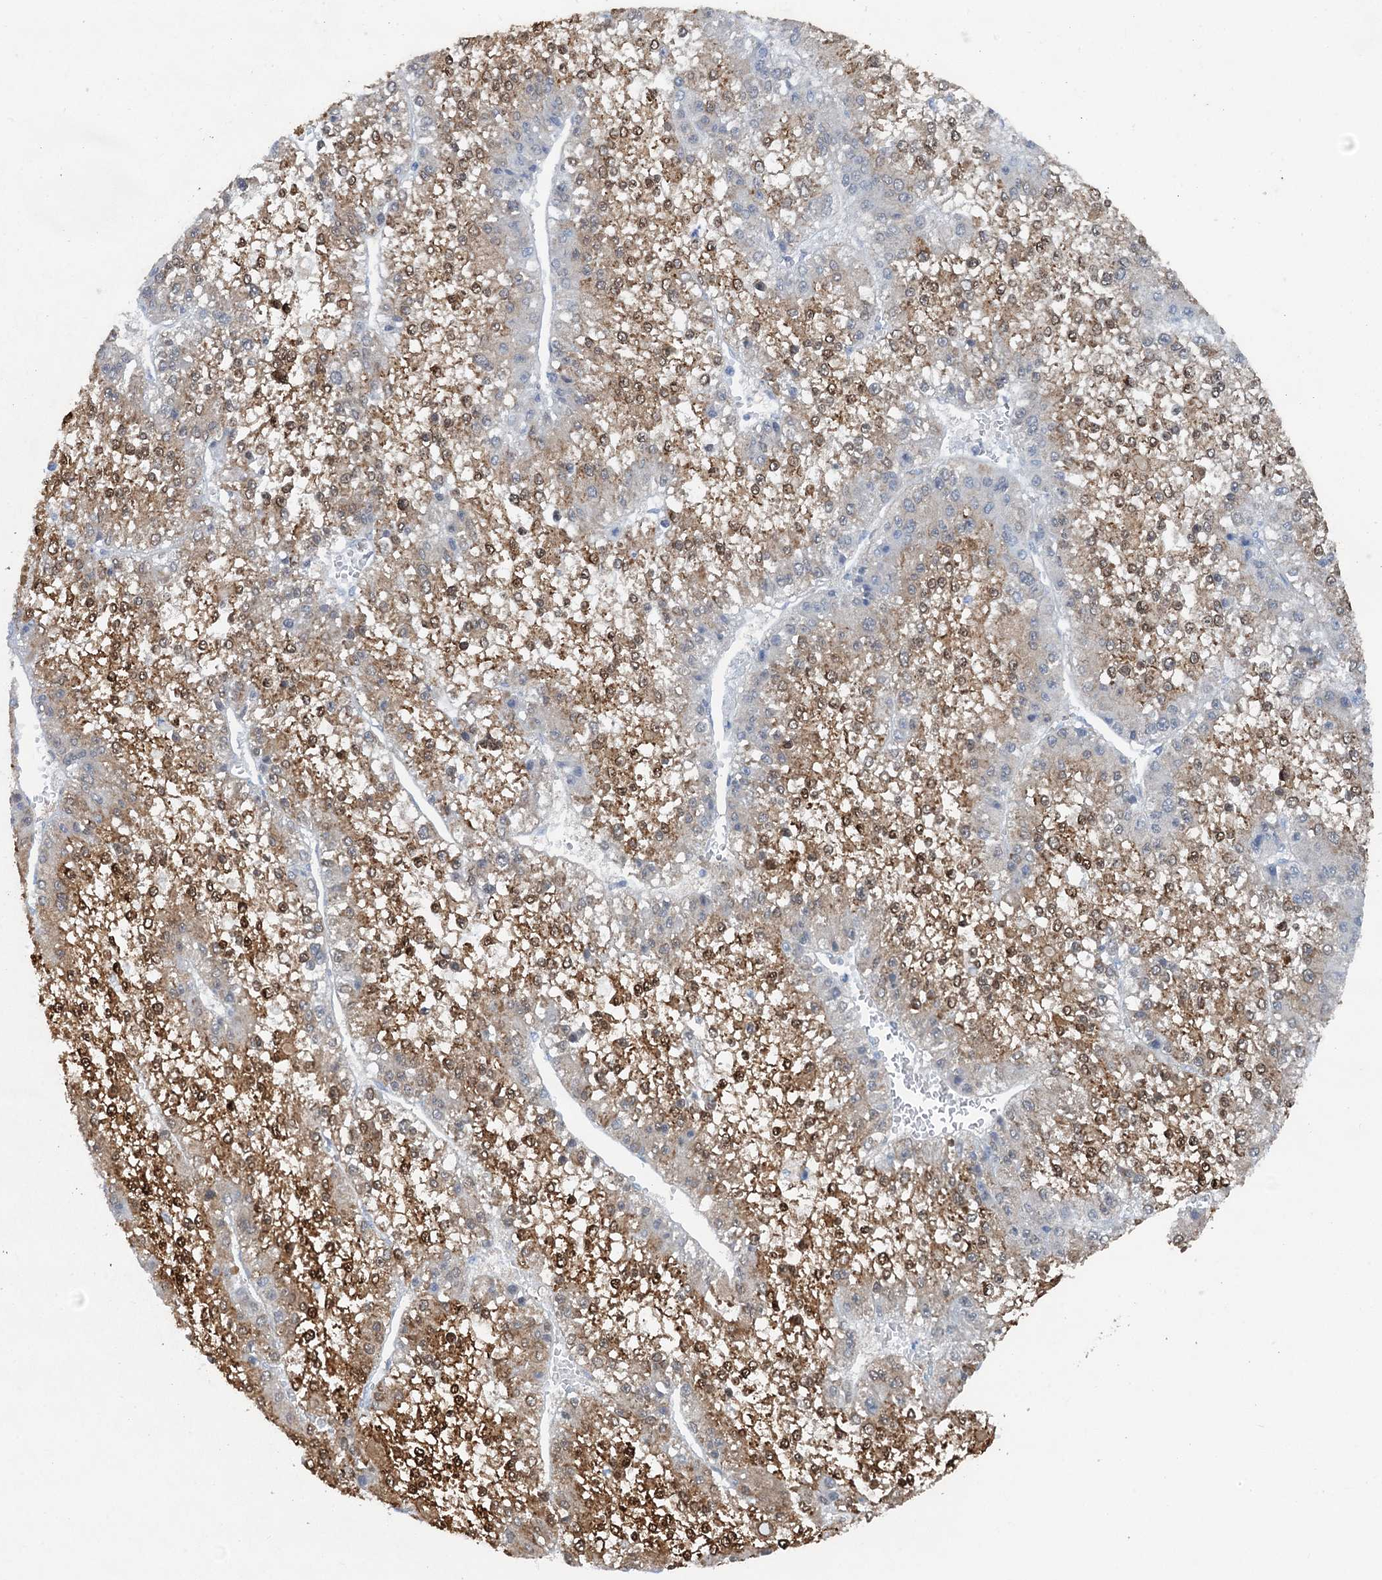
{"staining": {"intensity": "moderate", "quantity": ">75%", "location": "cytoplasmic/membranous,nuclear"}, "tissue": "liver cancer", "cell_type": "Tumor cells", "image_type": "cancer", "snomed": [{"axis": "morphology", "description": "Carcinoma, Hepatocellular, NOS"}, {"axis": "topography", "description": "Liver"}], "caption": "Tumor cells exhibit moderate cytoplasmic/membranous and nuclear staining in approximately >75% of cells in liver cancer.", "gene": "POGLUT3", "patient": {"sex": "female", "age": 73}}